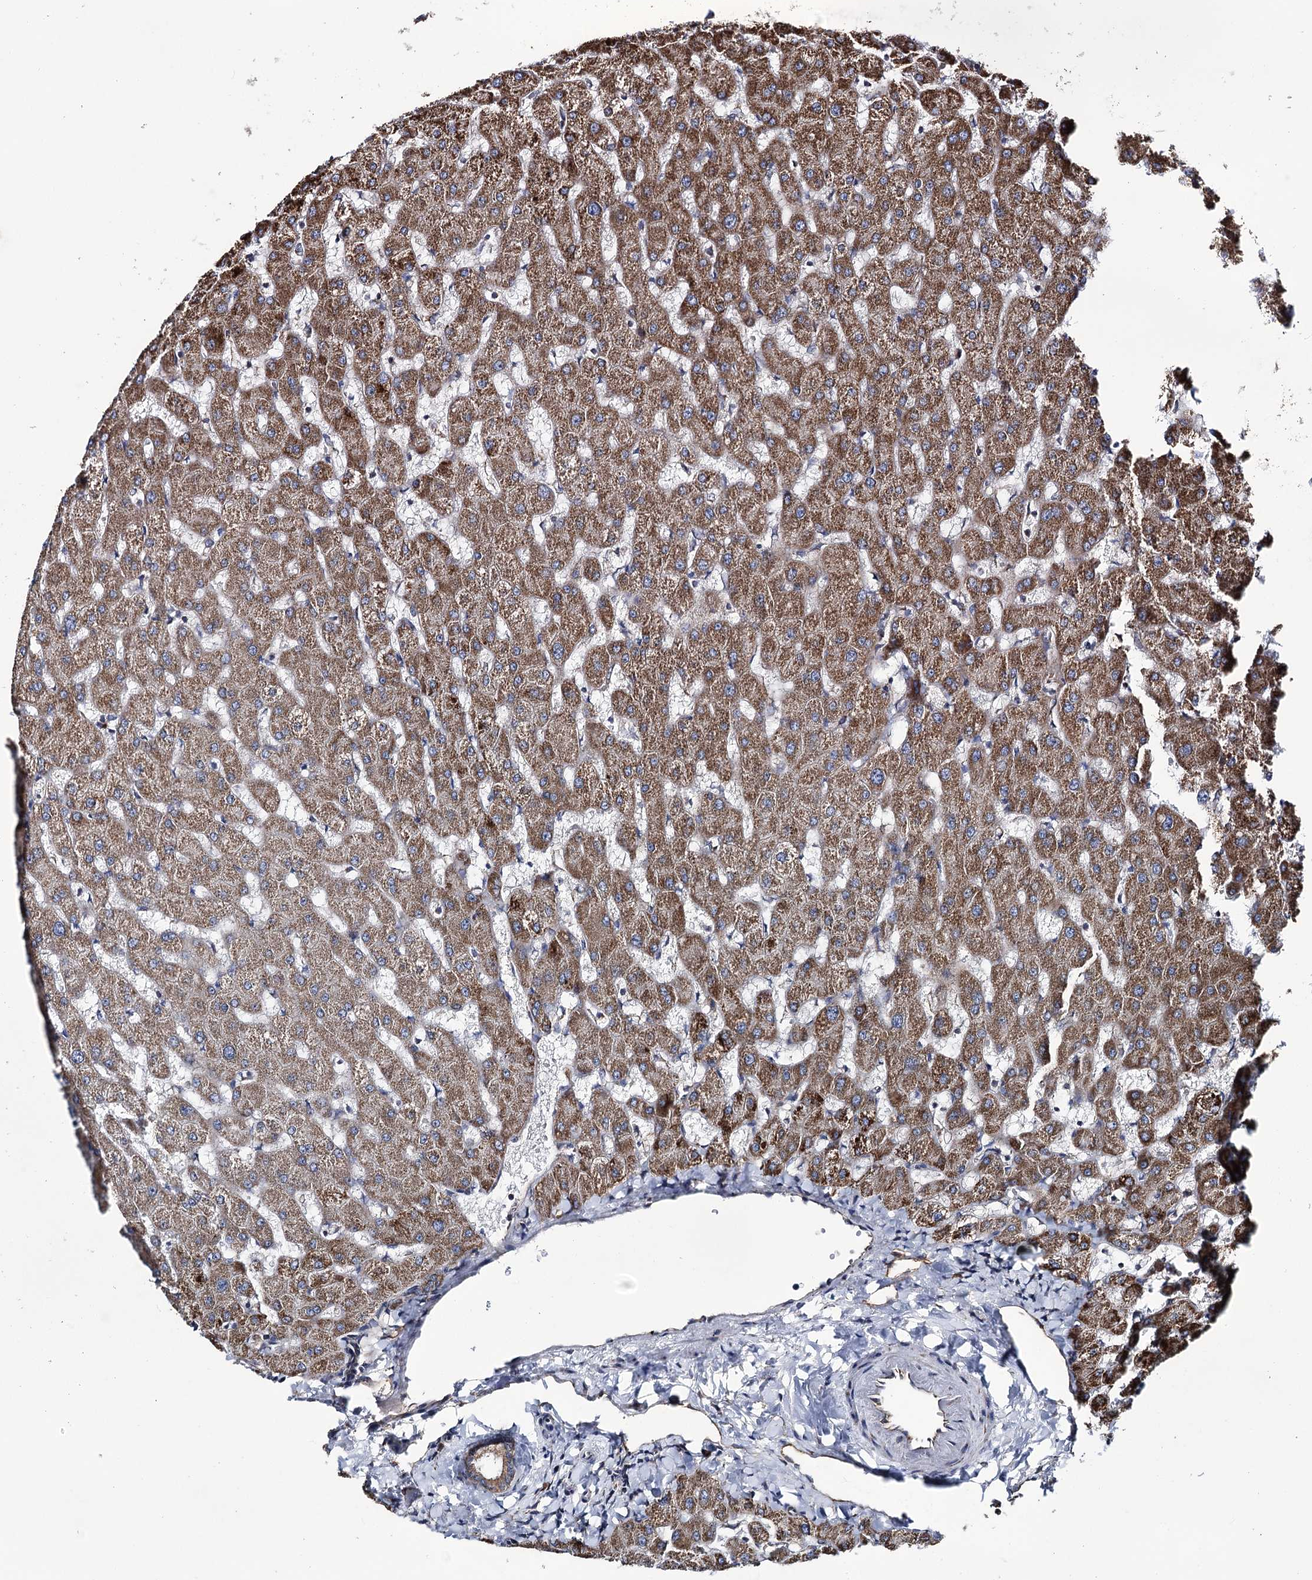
{"staining": {"intensity": "moderate", "quantity": ">75%", "location": "cytoplasmic/membranous"}, "tissue": "liver", "cell_type": "Cholangiocytes", "image_type": "normal", "snomed": [{"axis": "morphology", "description": "Normal tissue, NOS"}, {"axis": "topography", "description": "Liver"}], "caption": "Liver stained with DAB immunohistochemistry (IHC) shows medium levels of moderate cytoplasmic/membranous expression in about >75% of cholangiocytes. The staining was performed using DAB, with brown indicating positive protein expression. Nuclei are stained blue with hematoxylin.", "gene": "MSANTD2", "patient": {"sex": "female", "age": 63}}